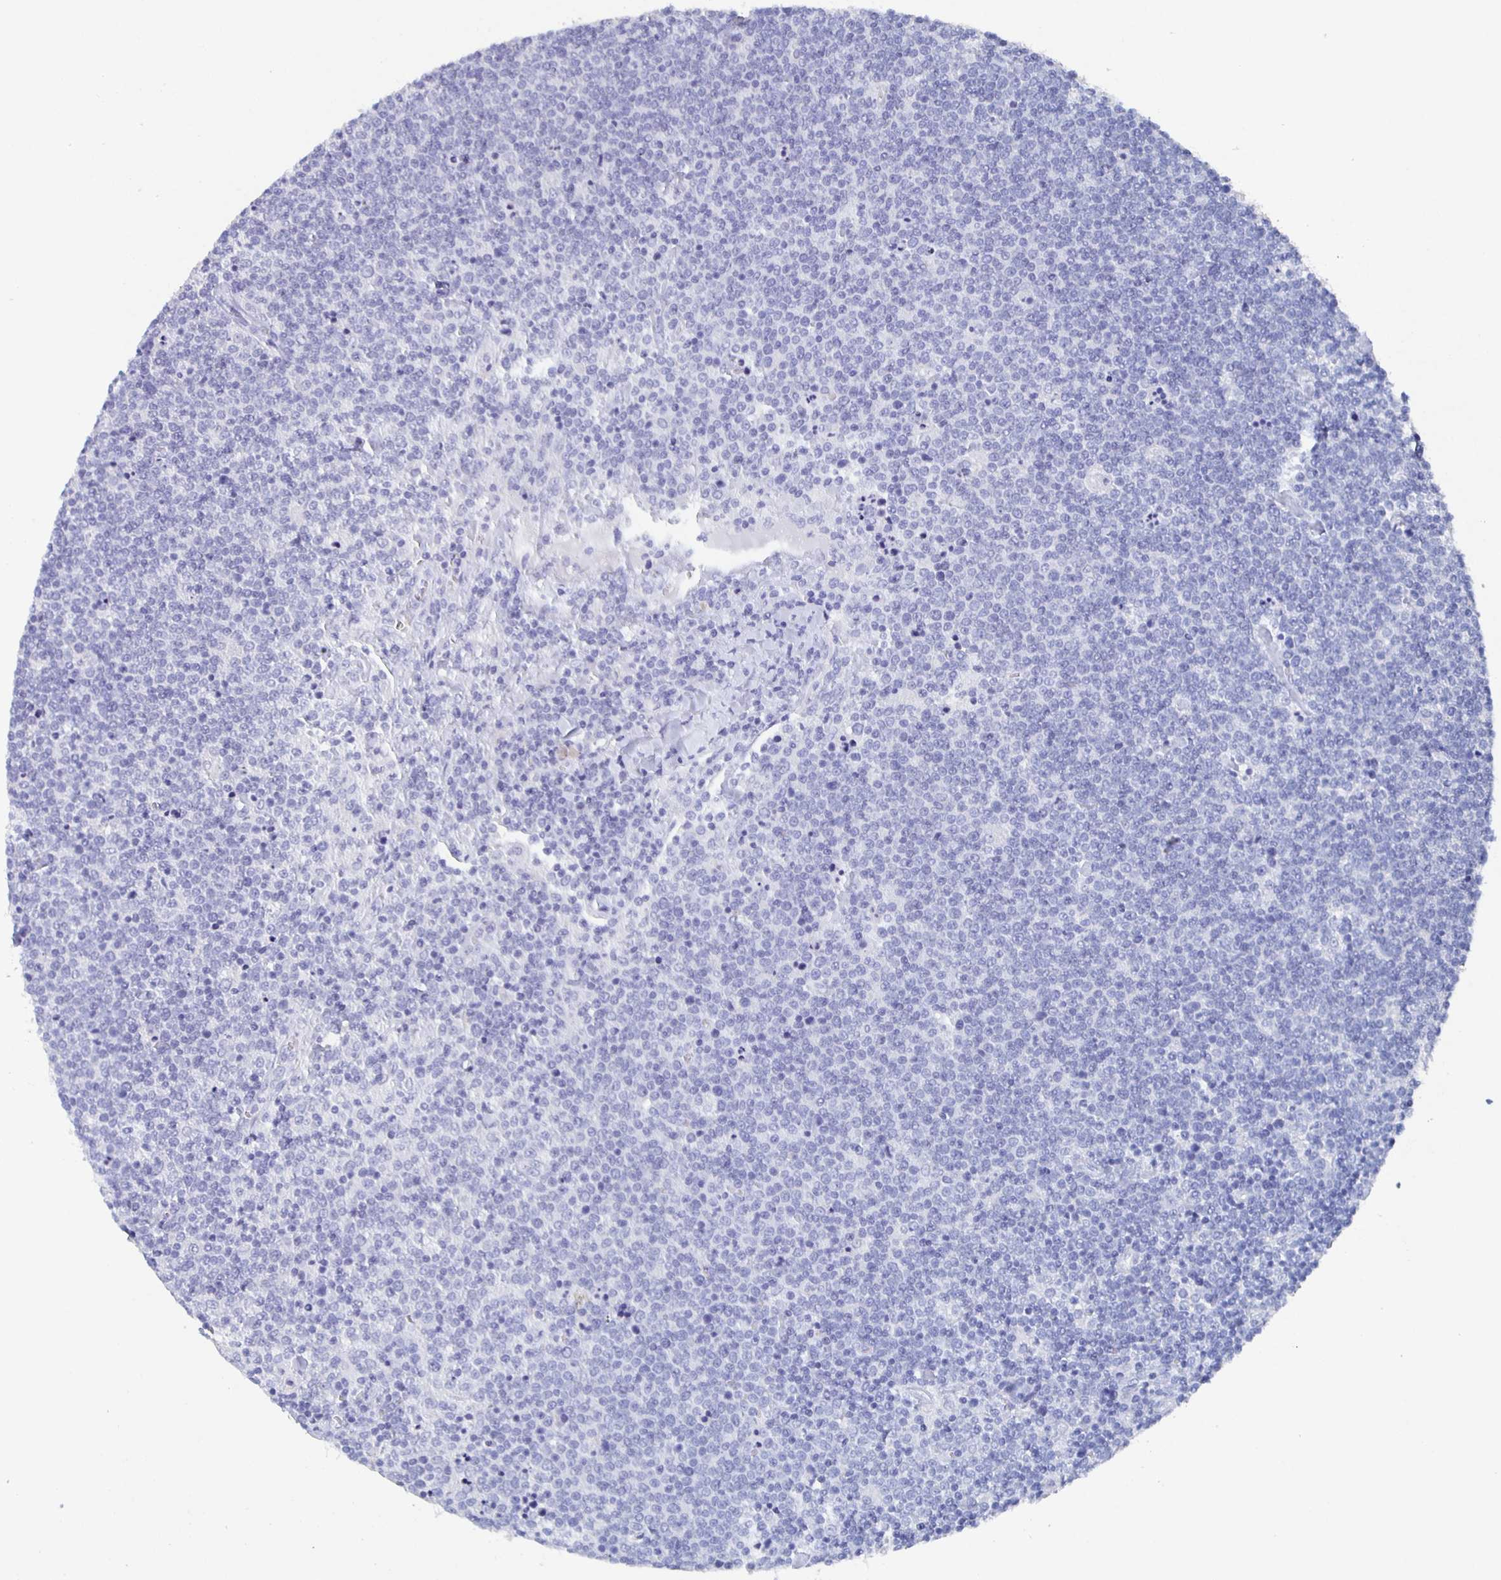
{"staining": {"intensity": "negative", "quantity": "none", "location": "none"}, "tissue": "lymphoma", "cell_type": "Tumor cells", "image_type": "cancer", "snomed": [{"axis": "morphology", "description": "Malignant lymphoma, non-Hodgkin's type, High grade"}, {"axis": "topography", "description": "Lymph node"}], "caption": "Image shows no significant protein staining in tumor cells of high-grade malignant lymphoma, non-Hodgkin's type.", "gene": "SLC34A2", "patient": {"sex": "male", "age": 61}}